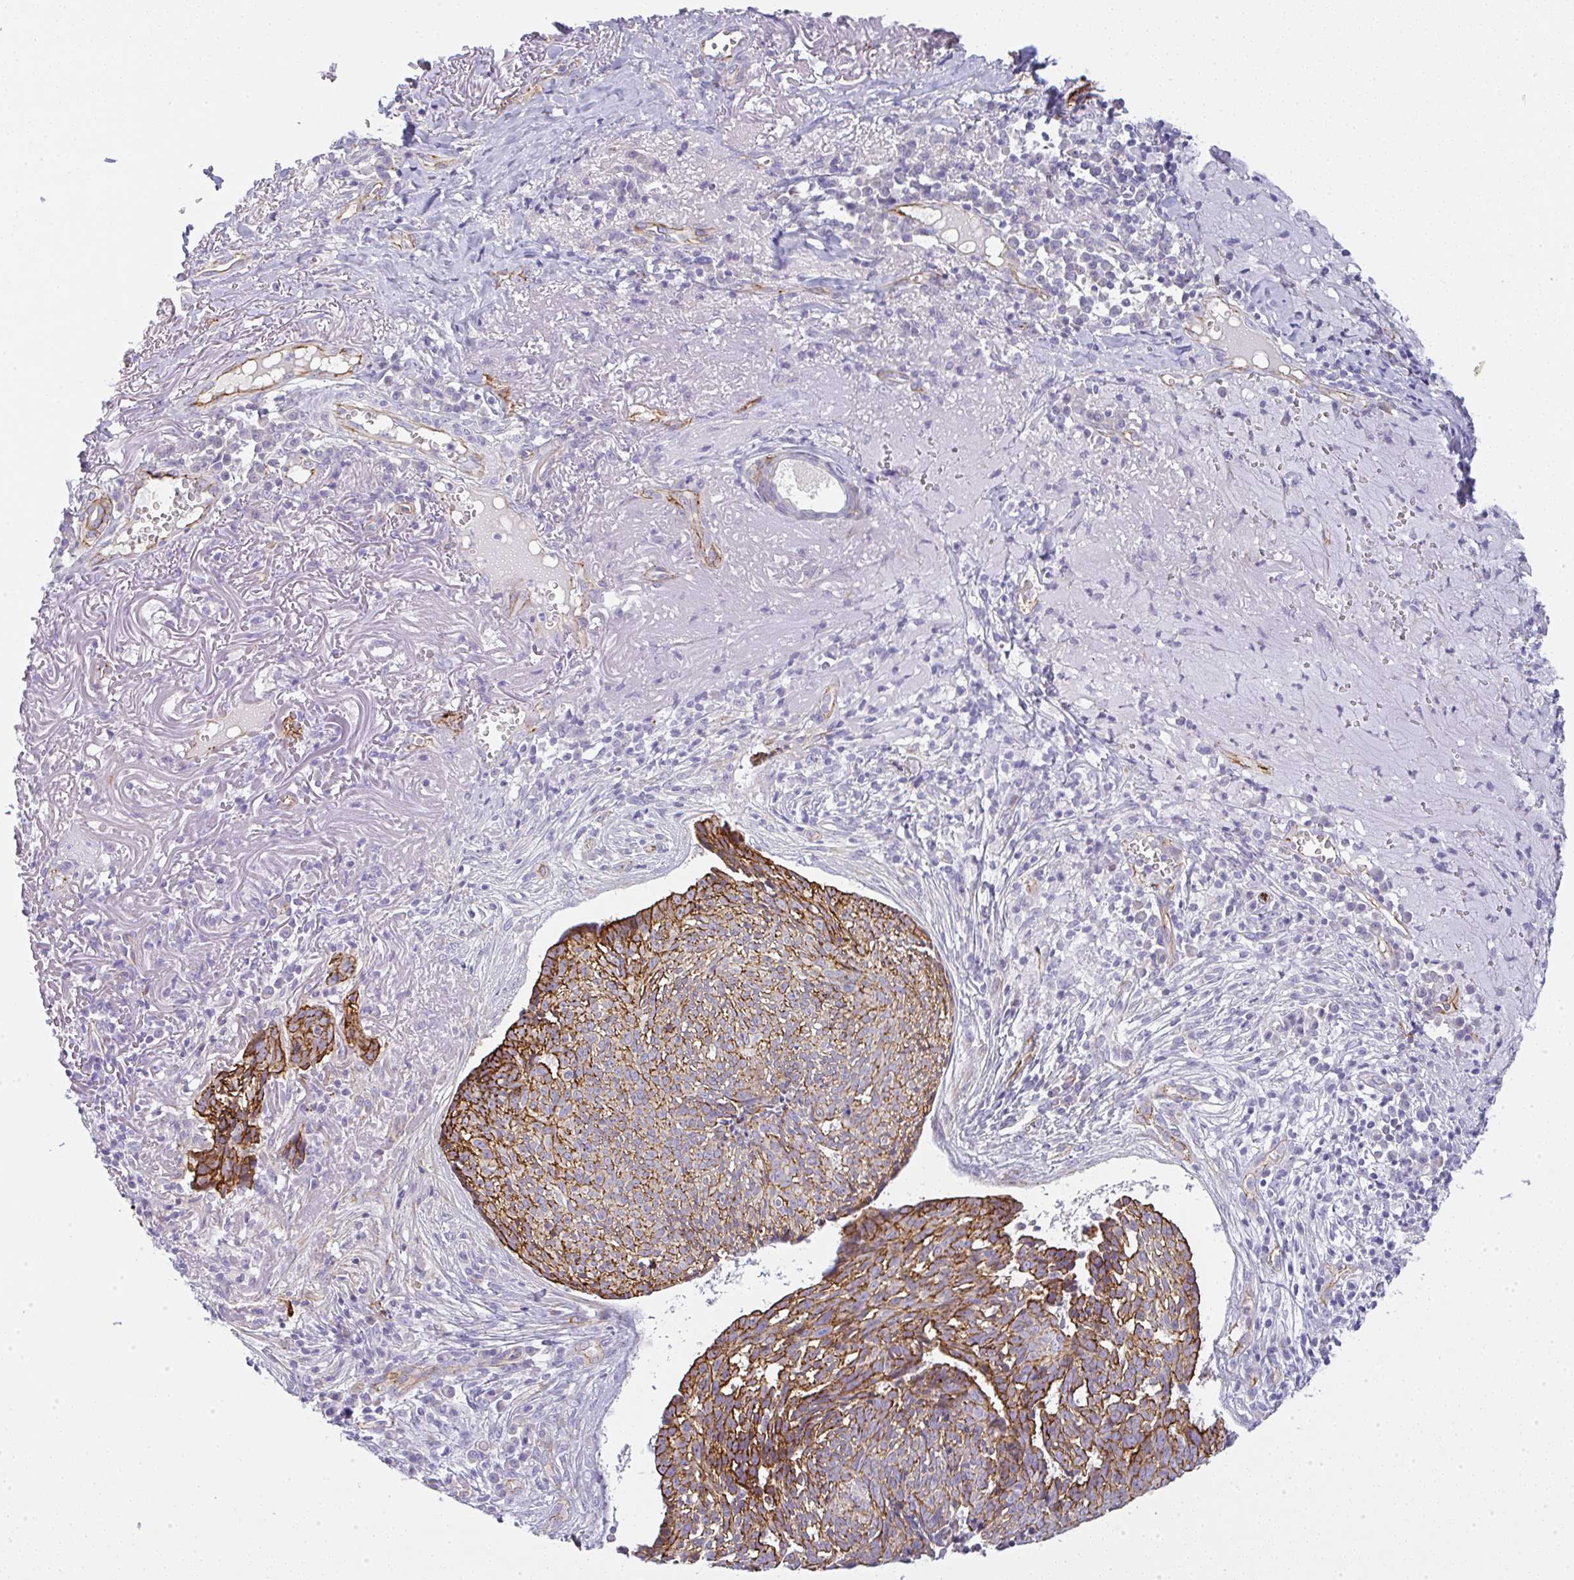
{"staining": {"intensity": "strong", "quantity": ">75%", "location": "cytoplasmic/membranous"}, "tissue": "skin cancer", "cell_type": "Tumor cells", "image_type": "cancer", "snomed": [{"axis": "morphology", "description": "Basal cell carcinoma"}, {"axis": "topography", "description": "Skin"}, {"axis": "topography", "description": "Skin of face"}], "caption": "Human skin cancer (basal cell carcinoma) stained for a protein (brown) exhibits strong cytoplasmic/membranous positive positivity in approximately >75% of tumor cells.", "gene": "LPAR4", "patient": {"sex": "female", "age": 95}}